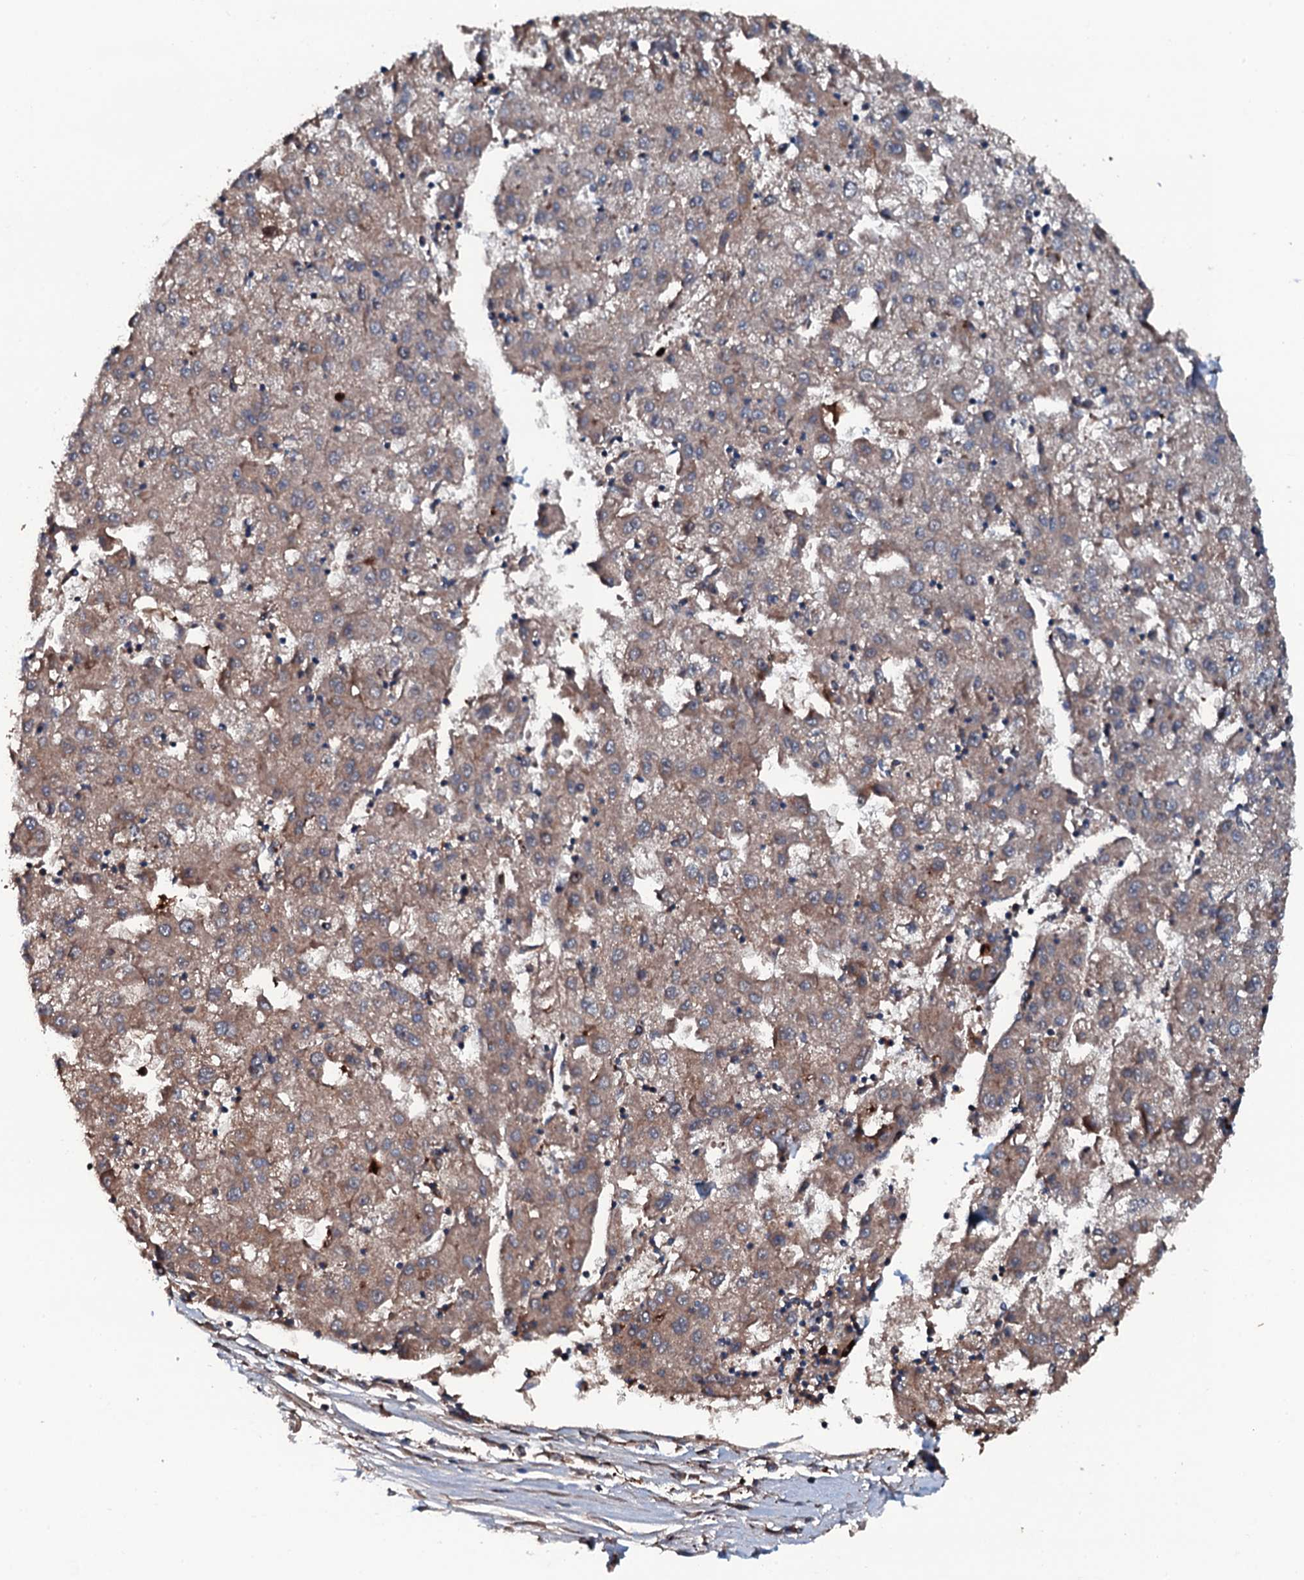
{"staining": {"intensity": "moderate", "quantity": ">75%", "location": "cytoplasmic/membranous"}, "tissue": "liver cancer", "cell_type": "Tumor cells", "image_type": "cancer", "snomed": [{"axis": "morphology", "description": "Carcinoma, Hepatocellular, NOS"}, {"axis": "topography", "description": "Liver"}], "caption": "This is a histology image of immunohistochemistry staining of hepatocellular carcinoma (liver), which shows moderate staining in the cytoplasmic/membranous of tumor cells.", "gene": "NEK1", "patient": {"sex": "male", "age": 72}}